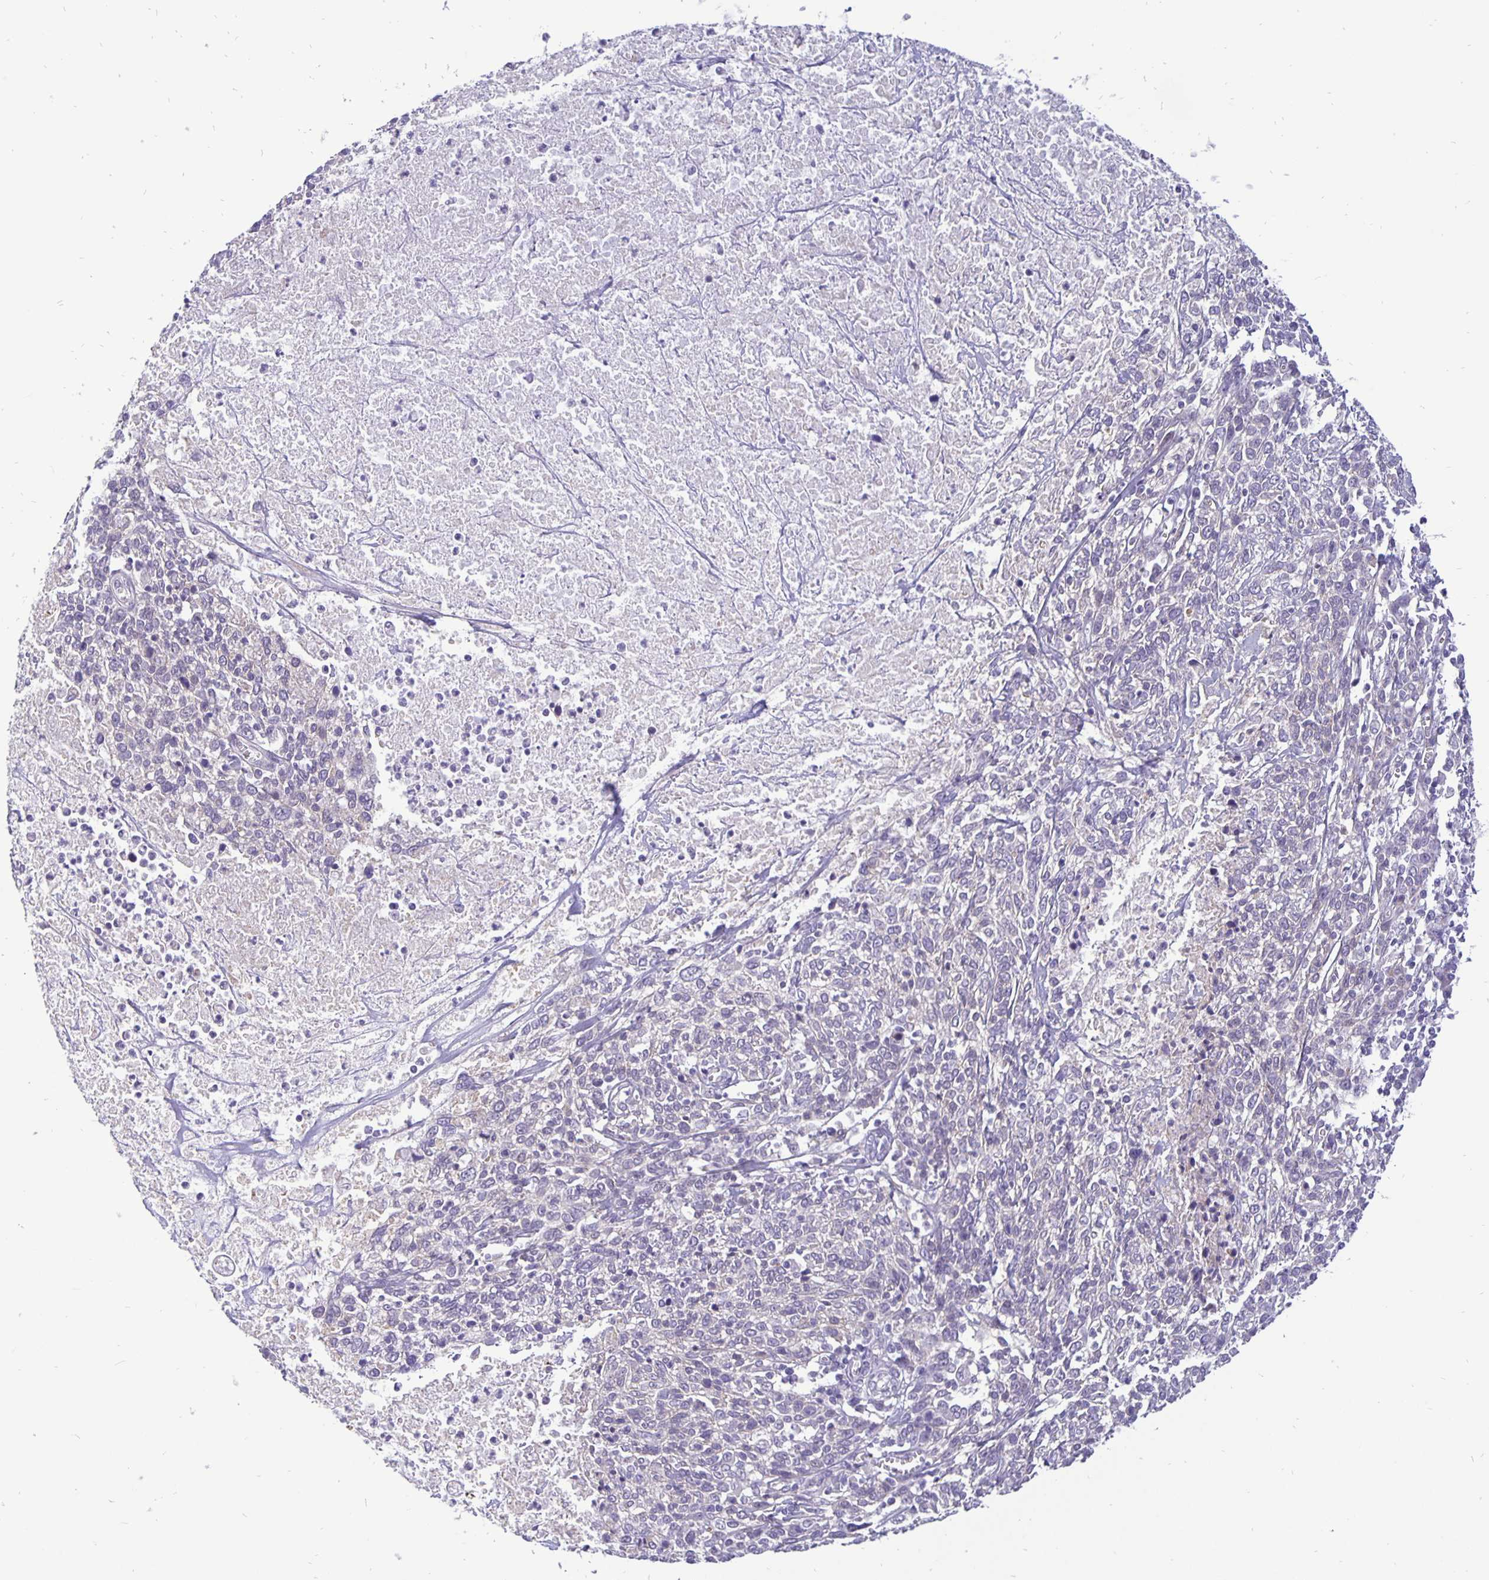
{"staining": {"intensity": "negative", "quantity": "none", "location": "none"}, "tissue": "cervical cancer", "cell_type": "Tumor cells", "image_type": "cancer", "snomed": [{"axis": "morphology", "description": "Squamous cell carcinoma, NOS"}, {"axis": "topography", "description": "Cervix"}], "caption": "A micrograph of cervical squamous cell carcinoma stained for a protein exhibits no brown staining in tumor cells.", "gene": "ERBB2", "patient": {"sex": "female", "age": 46}}